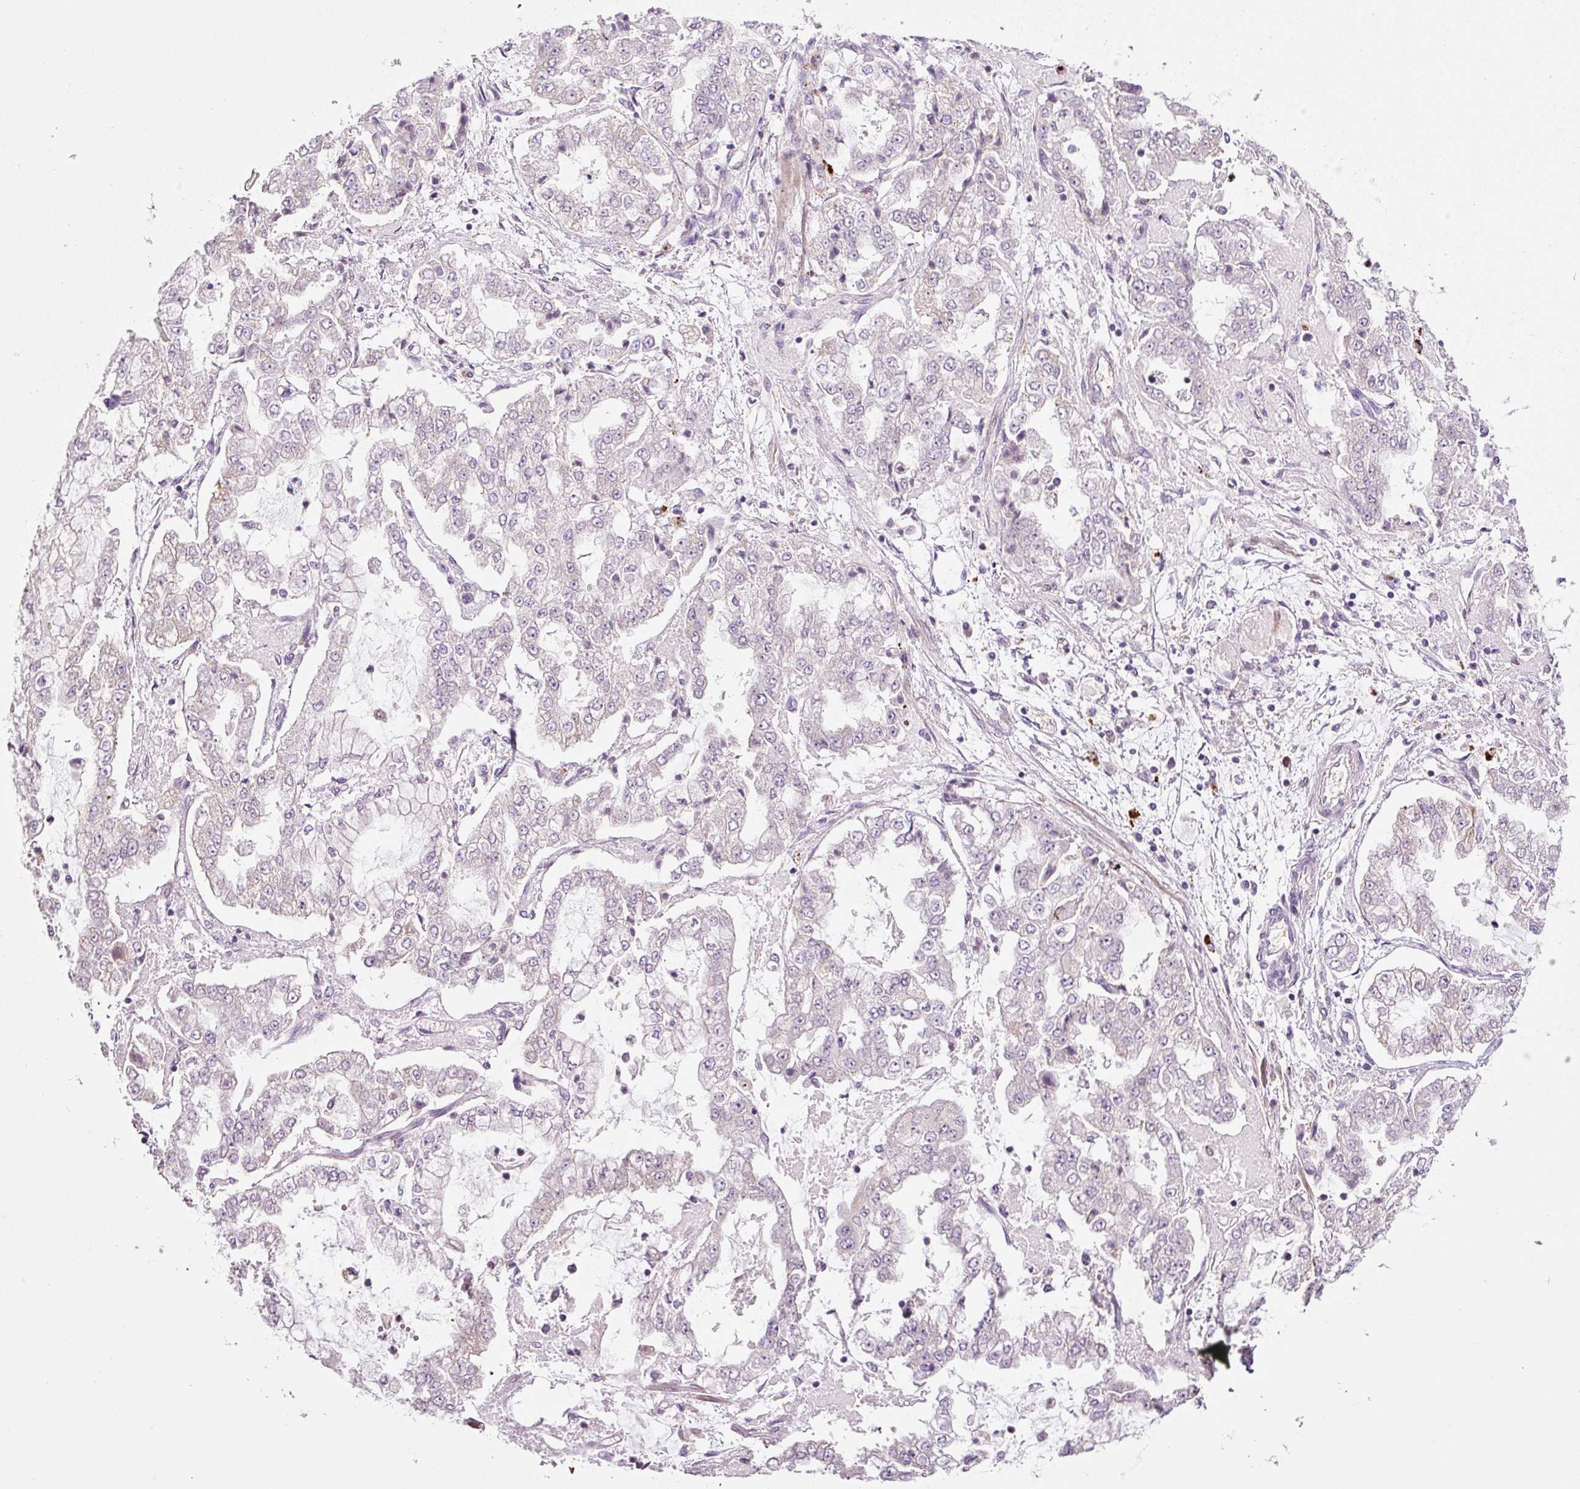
{"staining": {"intensity": "negative", "quantity": "none", "location": "none"}, "tissue": "stomach cancer", "cell_type": "Tumor cells", "image_type": "cancer", "snomed": [{"axis": "morphology", "description": "Adenocarcinoma, NOS"}, {"axis": "topography", "description": "Stomach"}], "caption": "An IHC histopathology image of stomach cancer (adenocarcinoma) is shown. There is no staining in tumor cells of stomach cancer (adenocarcinoma). (DAB (3,3'-diaminobenzidine) immunohistochemistry (IHC) visualized using brightfield microscopy, high magnification).", "gene": "ZNF639", "patient": {"sex": "male", "age": 76}}